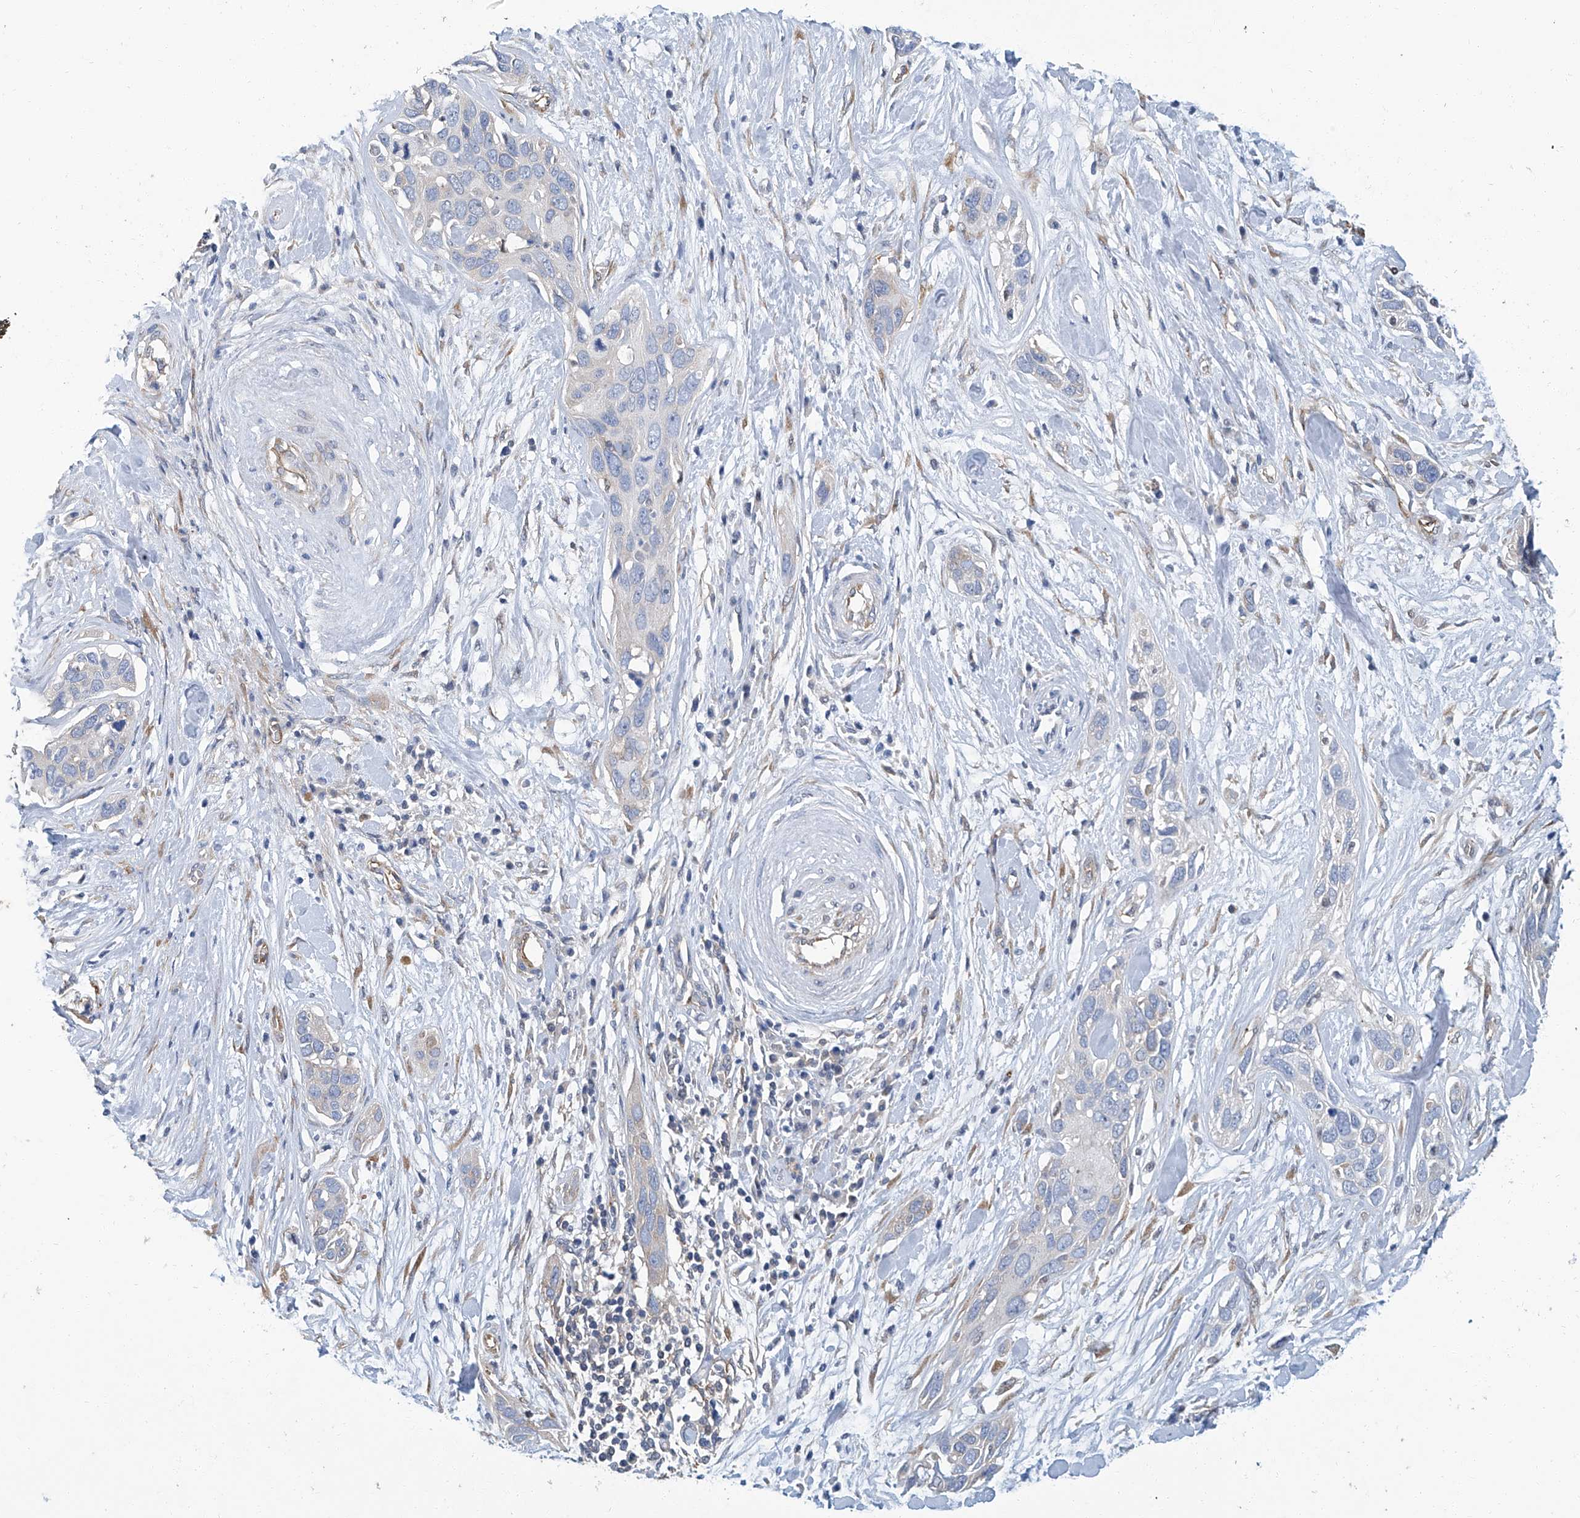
{"staining": {"intensity": "negative", "quantity": "none", "location": "none"}, "tissue": "pancreatic cancer", "cell_type": "Tumor cells", "image_type": "cancer", "snomed": [{"axis": "morphology", "description": "Adenocarcinoma, NOS"}, {"axis": "topography", "description": "Pancreas"}], "caption": "Tumor cells are negative for protein expression in human pancreatic cancer (adenocarcinoma).", "gene": "PSMB10", "patient": {"sex": "female", "age": 60}}